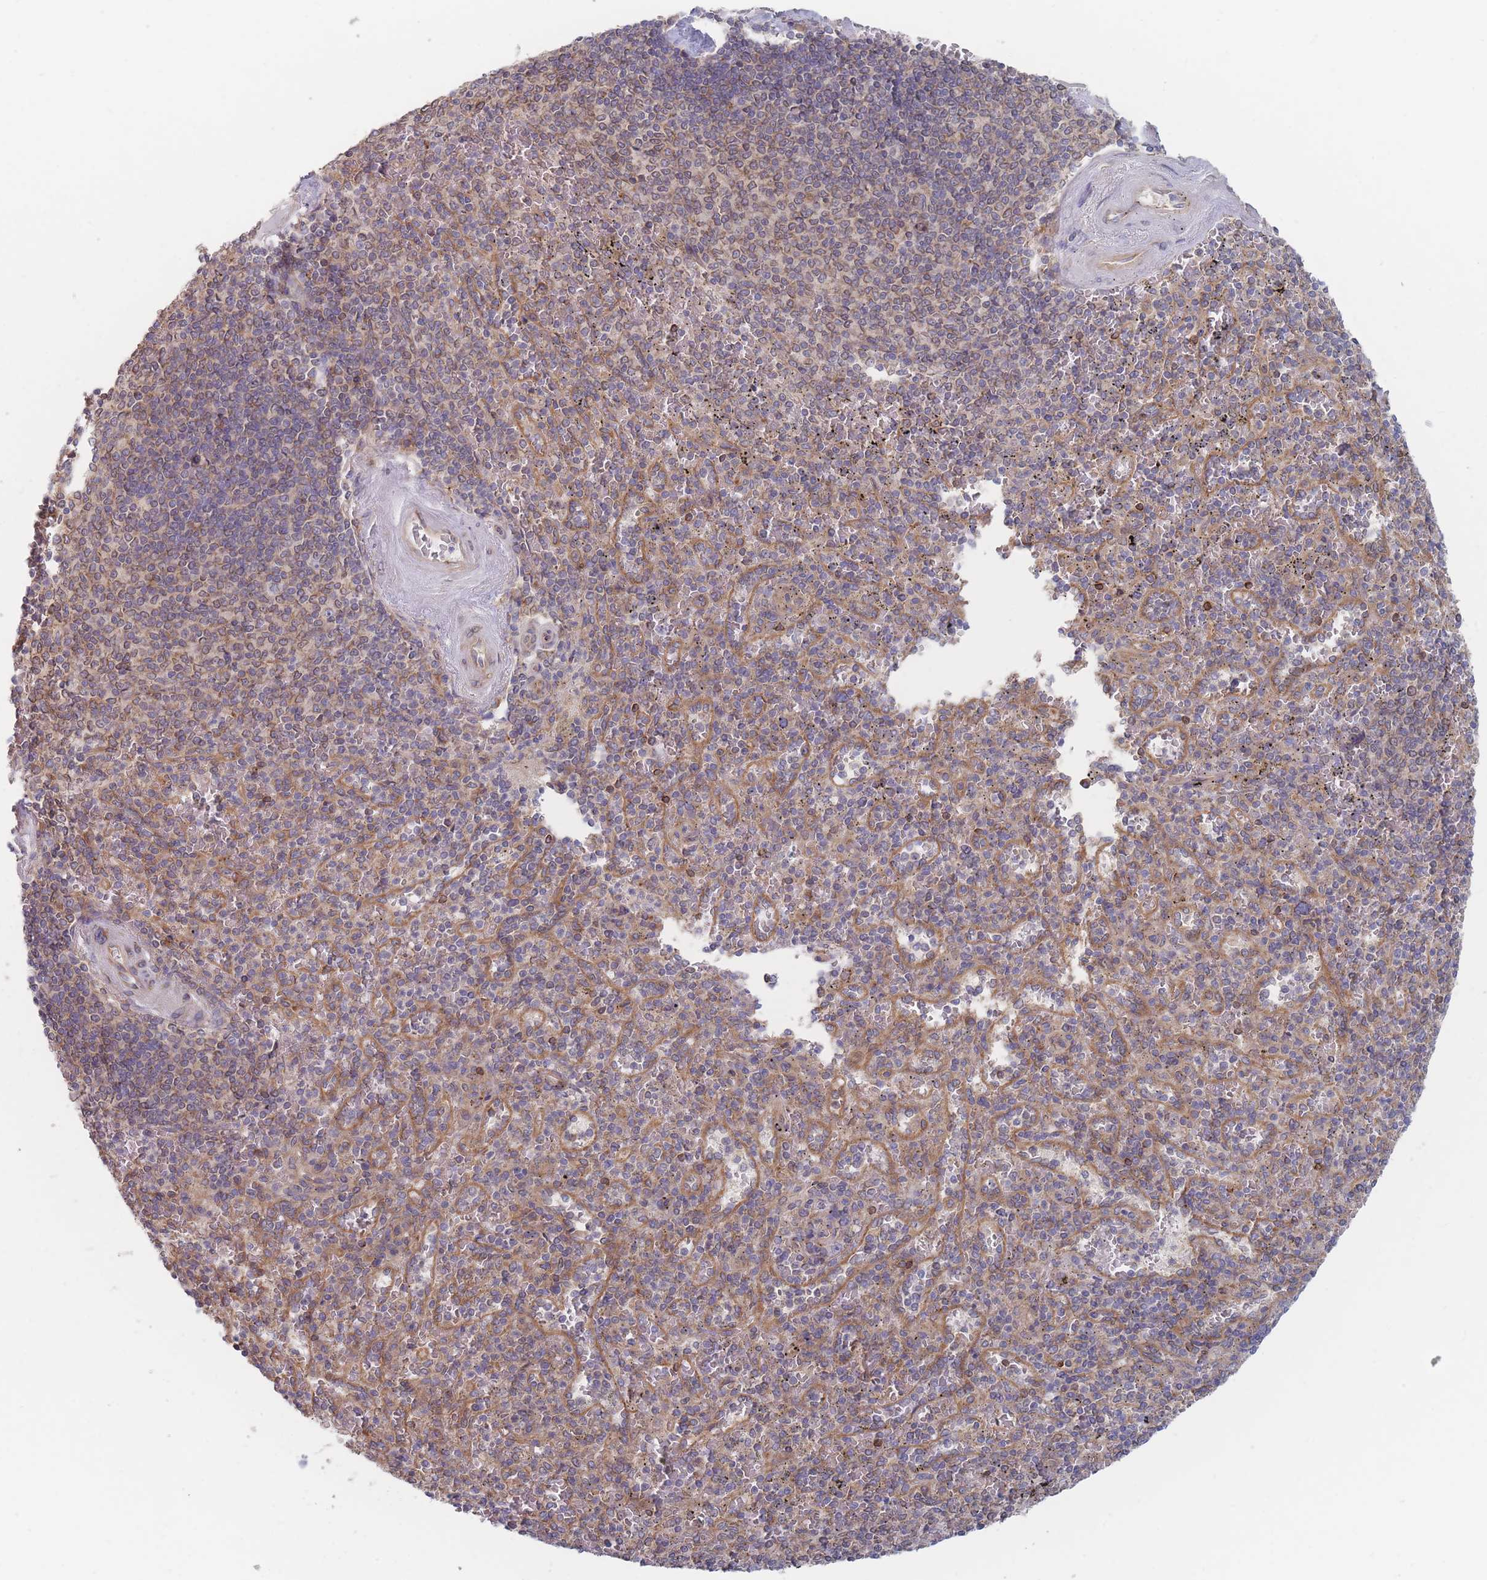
{"staining": {"intensity": "moderate", "quantity": "<25%", "location": "cytoplasmic/membranous"}, "tissue": "spleen", "cell_type": "Cells in red pulp", "image_type": "normal", "snomed": [{"axis": "morphology", "description": "Normal tissue, NOS"}, {"axis": "topography", "description": "Spleen"}], "caption": "Human spleen stained with a brown dye shows moderate cytoplasmic/membranous positive positivity in approximately <25% of cells in red pulp.", "gene": "KDSR", "patient": {"sex": "male", "age": 82}}